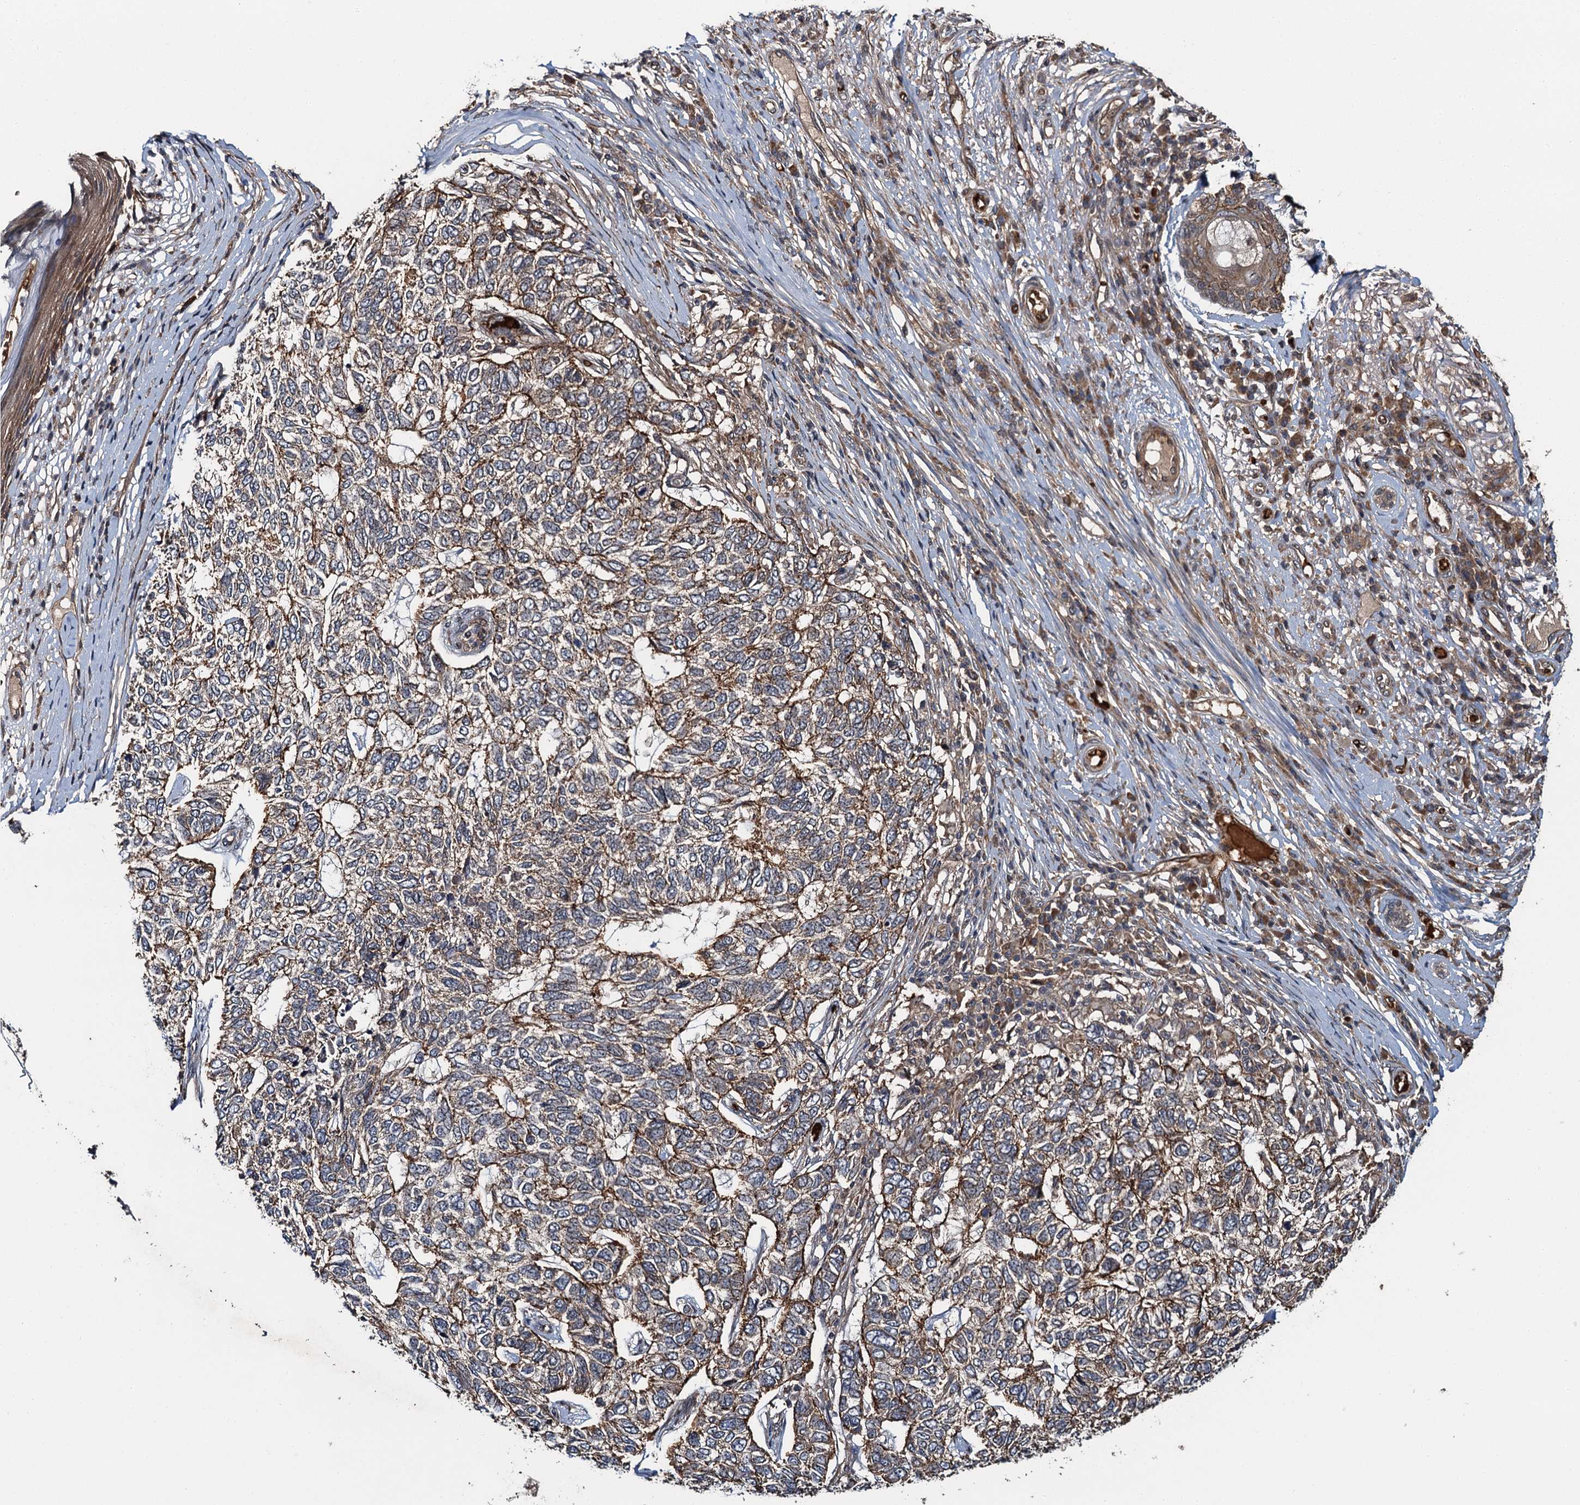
{"staining": {"intensity": "moderate", "quantity": "25%-75%", "location": "cytoplasmic/membranous"}, "tissue": "skin cancer", "cell_type": "Tumor cells", "image_type": "cancer", "snomed": [{"axis": "morphology", "description": "Basal cell carcinoma"}, {"axis": "topography", "description": "Skin"}], "caption": "A micrograph of human skin cancer stained for a protein displays moderate cytoplasmic/membranous brown staining in tumor cells.", "gene": "SNX32", "patient": {"sex": "female", "age": 65}}